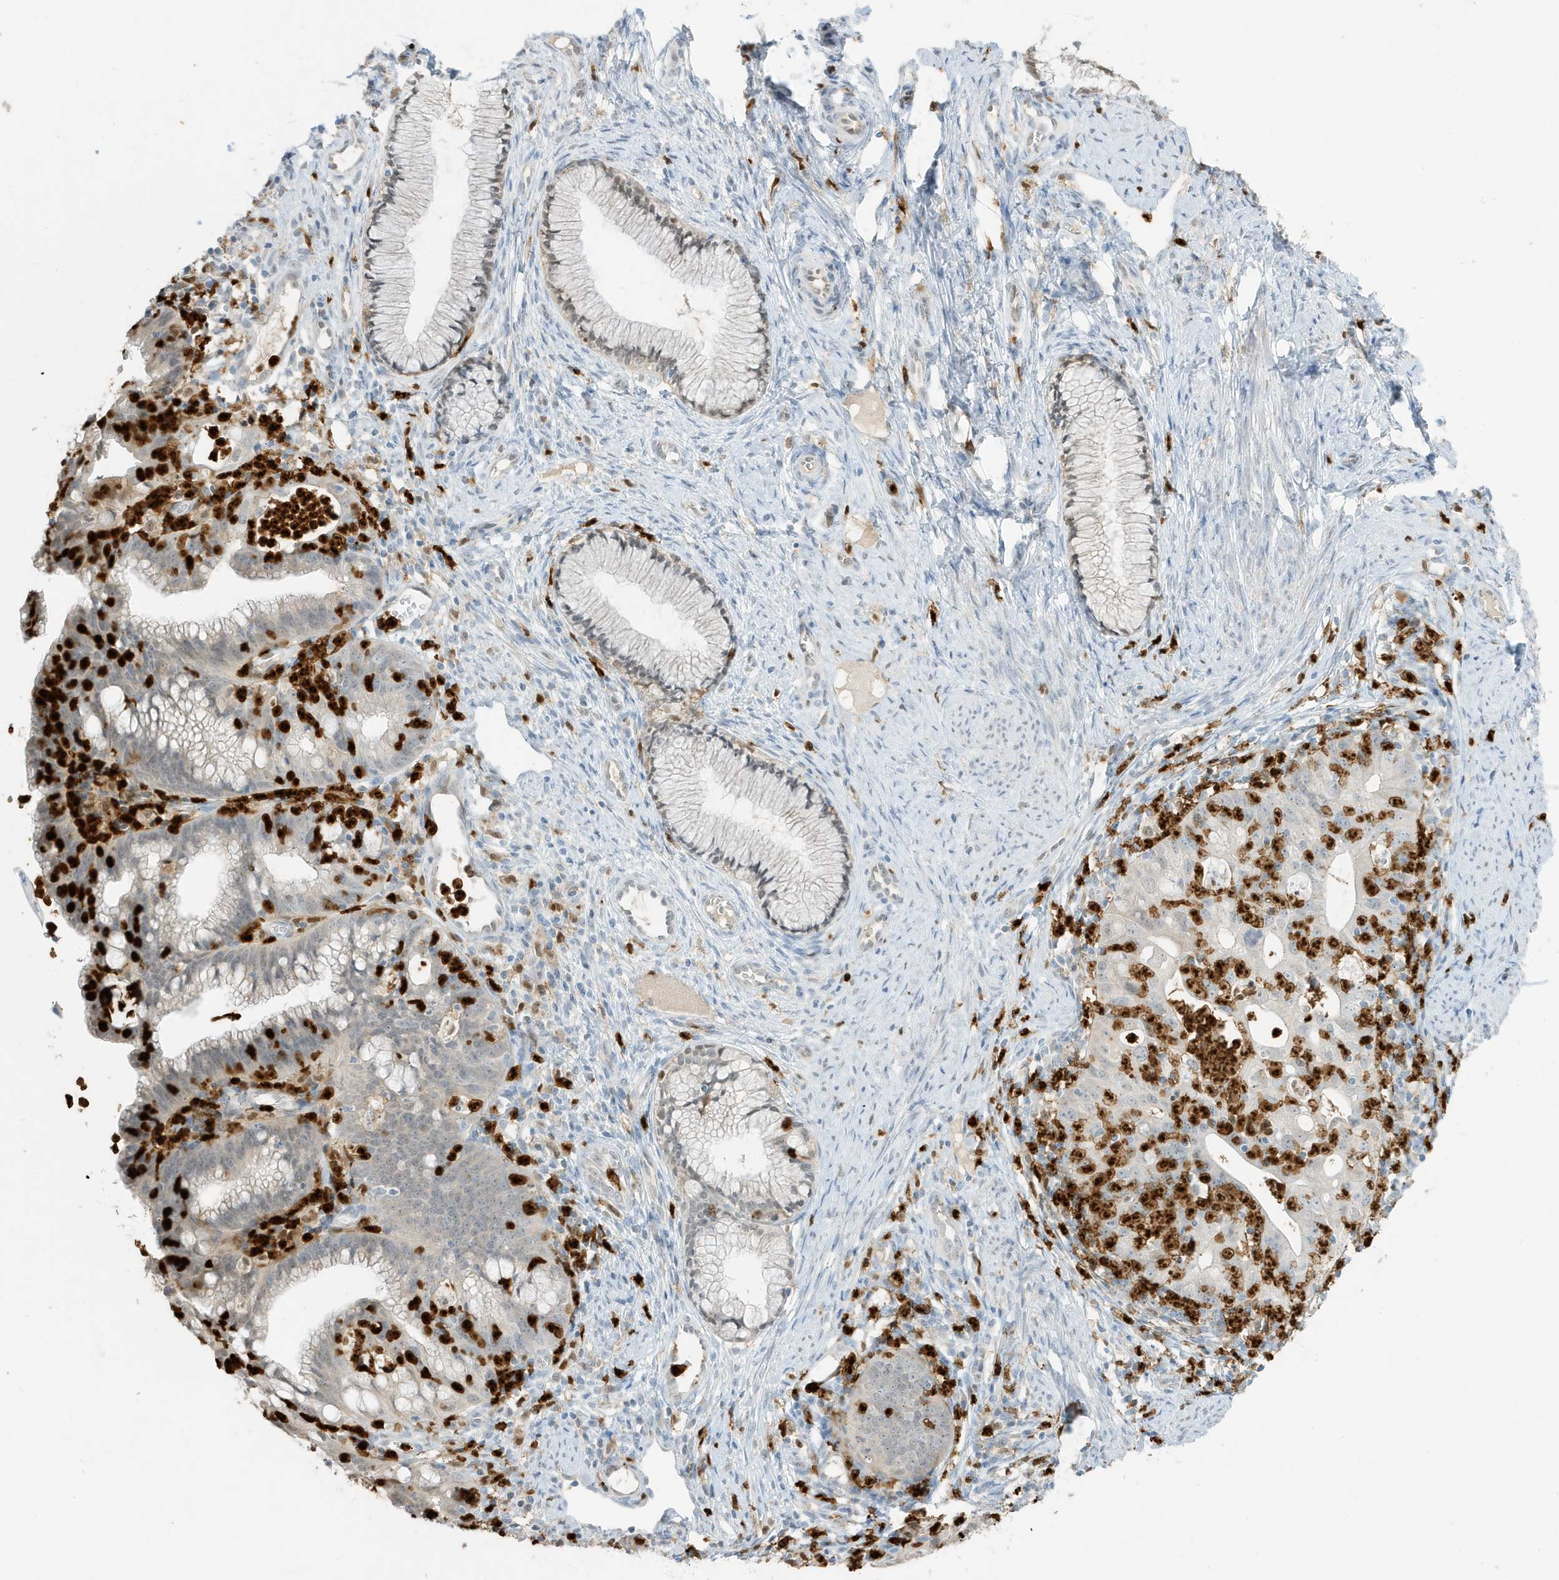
{"staining": {"intensity": "negative", "quantity": "none", "location": "none"}, "tissue": "cervical cancer", "cell_type": "Tumor cells", "image_type": "cancer", "snomed": [{"axis": "morphology", "description": "Adenocarcinoma, NOS"}, {"axis": "topography", "description": "Cervix"}], "caption": "Immunohistochemistry (IHC) photomicrograph of human adenocarcinoma (cervical) stained for a protein (brown), which shows no expression in tumor cells.", "gene": "GCA", "patient": {"sex": "female", "age": 36}}